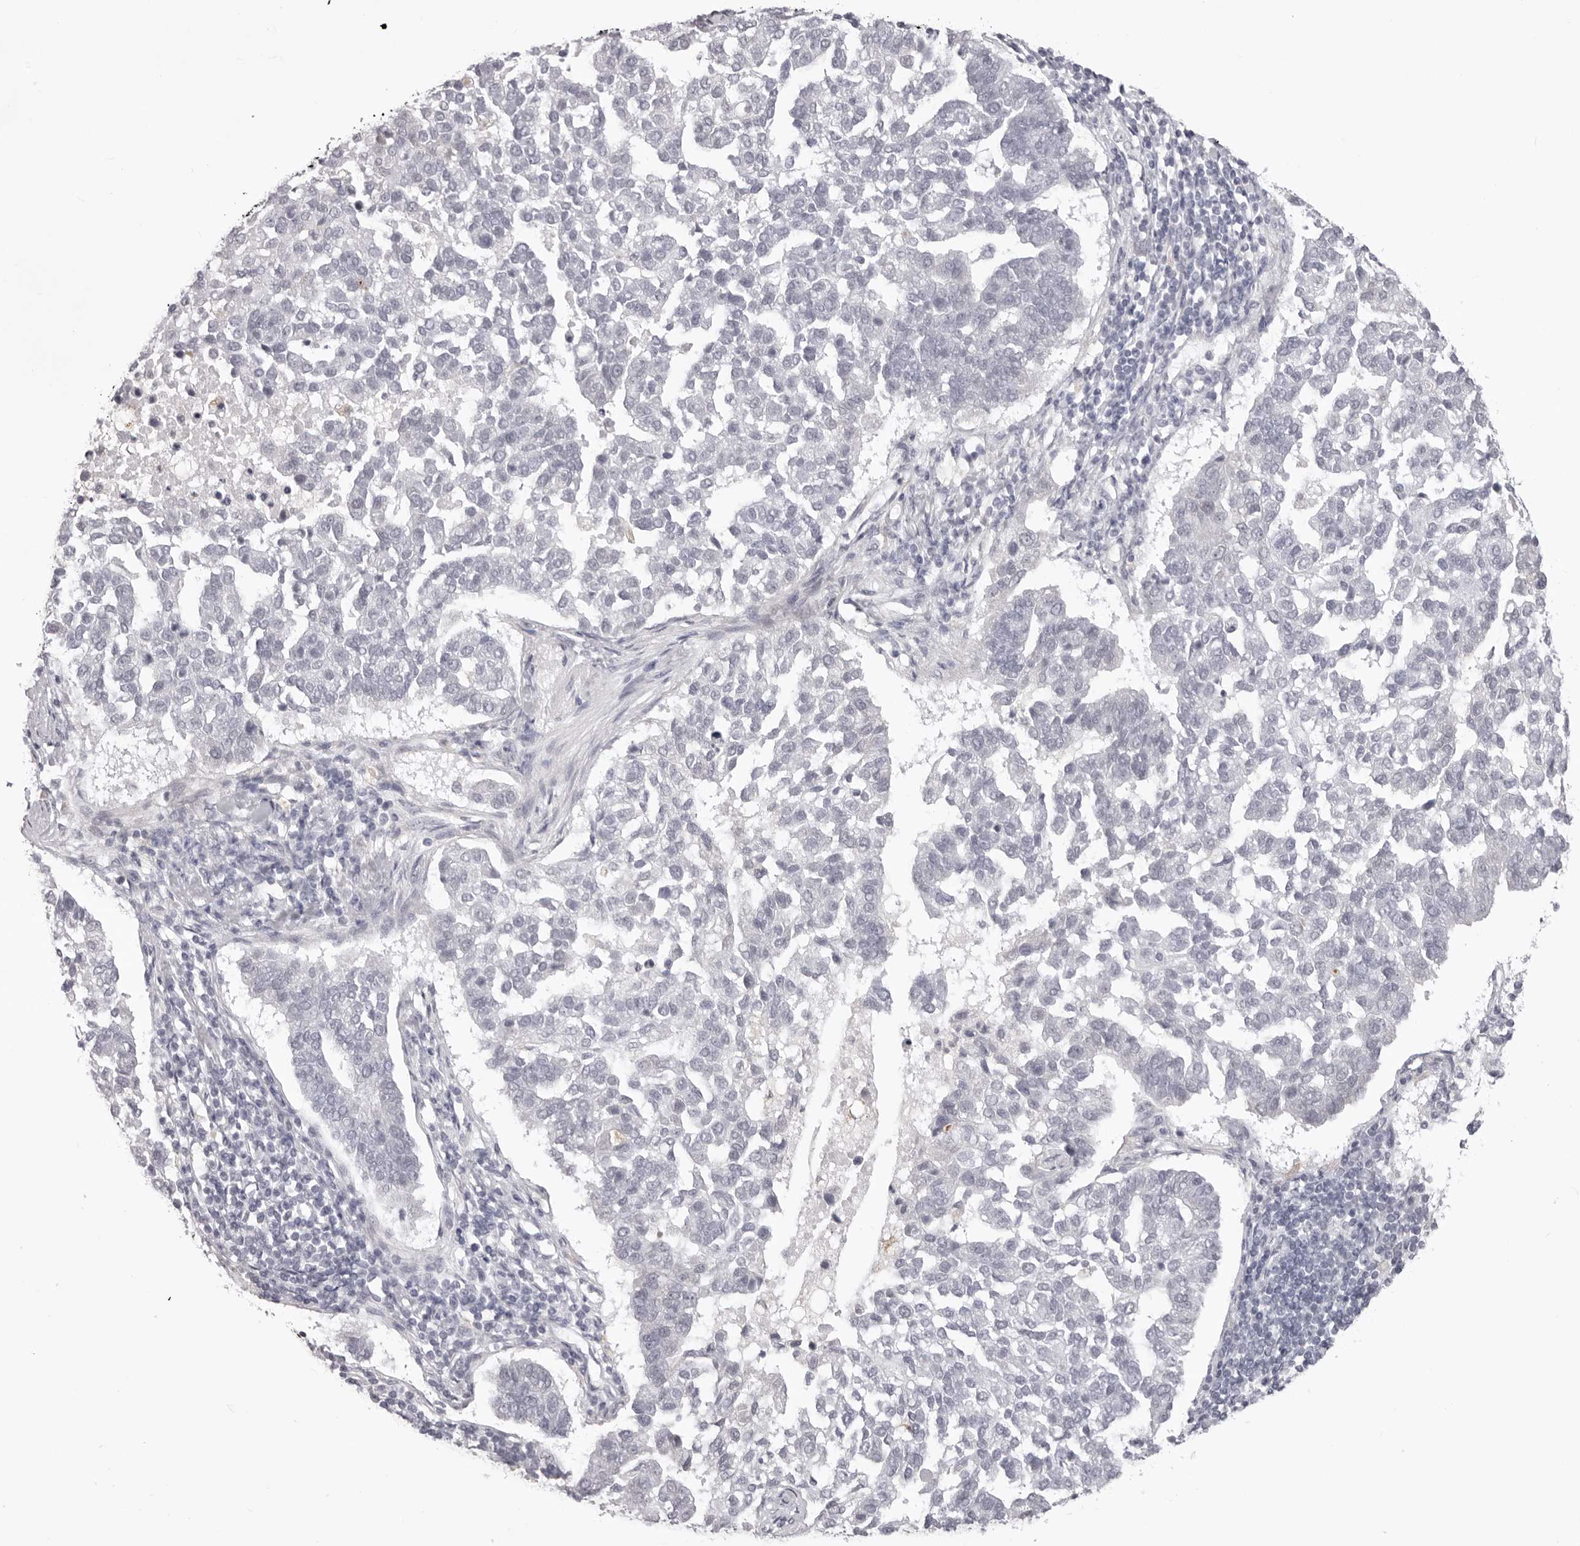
{"staining": {"intensity": "negative", "quantity": "none", "location": "none"}, "tissue": "pancreatic cancer", "cell_type": "Tumor cells", "image_type": "cancer", "snomed": [{"axis": "morphology", "description": "Adenocarcinoma, NOS"}, {"axis": "topography", "description": "Pancreas"}], "caption": "DAB immunohistochemical staining of human pancreatic cancer (adenocarcinoma) reveals no significant positivity in tumor cells.", "gene": "SUGCT", "patient": {"sex": "female", "age": 61}}